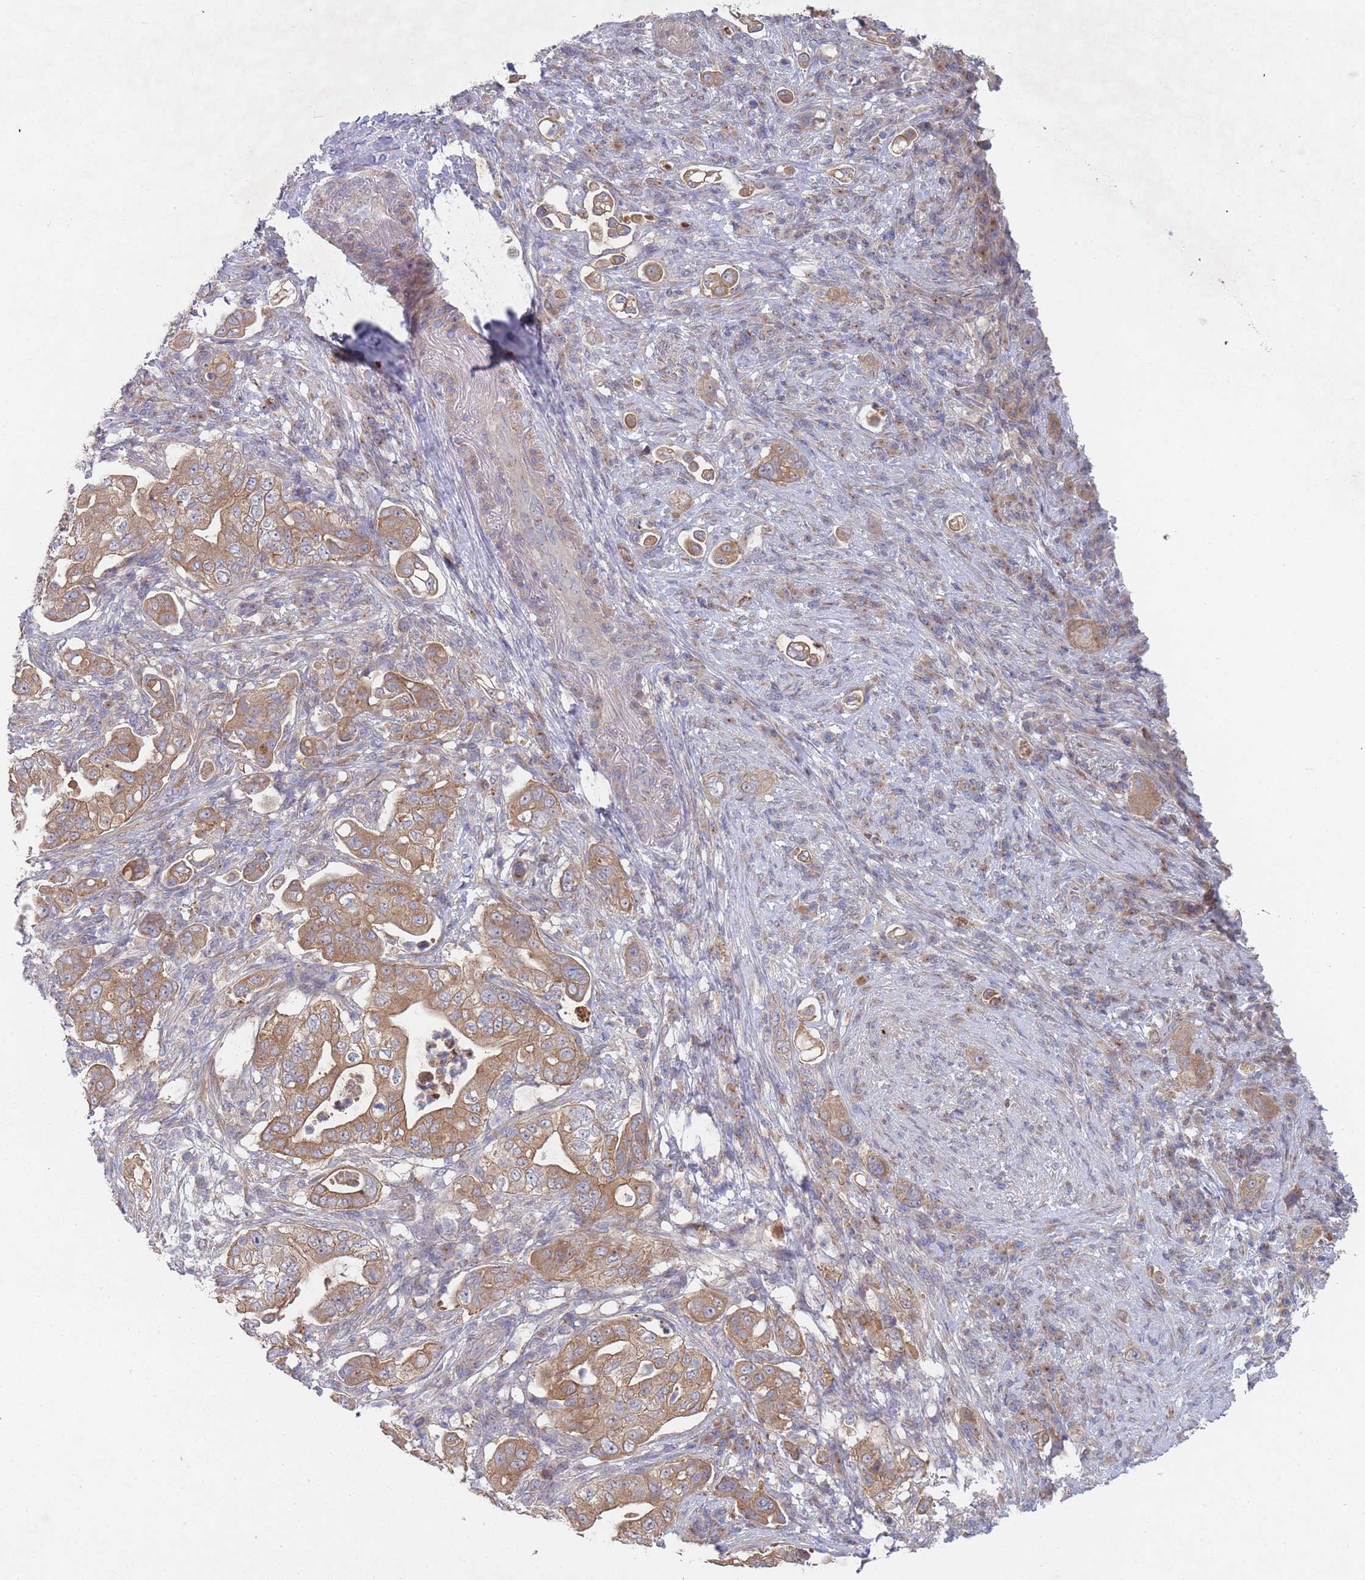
{"staining": {"intensity": "moderate", "quantity": ">75%", "location": "cytoplasmic/membranous"}, "tissue": "pancreatic cancer", "cell_type": "Tumor cells", "image_type": "cancer", "snomed": [{"axis": "morphology", "description": "Normal tissue, NOS"}, {"axis": "morphology", "description": "Adenocarcinoma, NOS"}, {"axis": "topography", "description": "Lymph node"}, {"axis": "topography", "description": "Pancreas"}], "caption": "This image exhibits immunohistochemistry staining of human pancreatic cancer, with medium moderate cytoplasmic/membranous staining in about >75% of tumor cells.", "gene": "SLC35F5", "patient": {"sex": "female", "age": 67}}